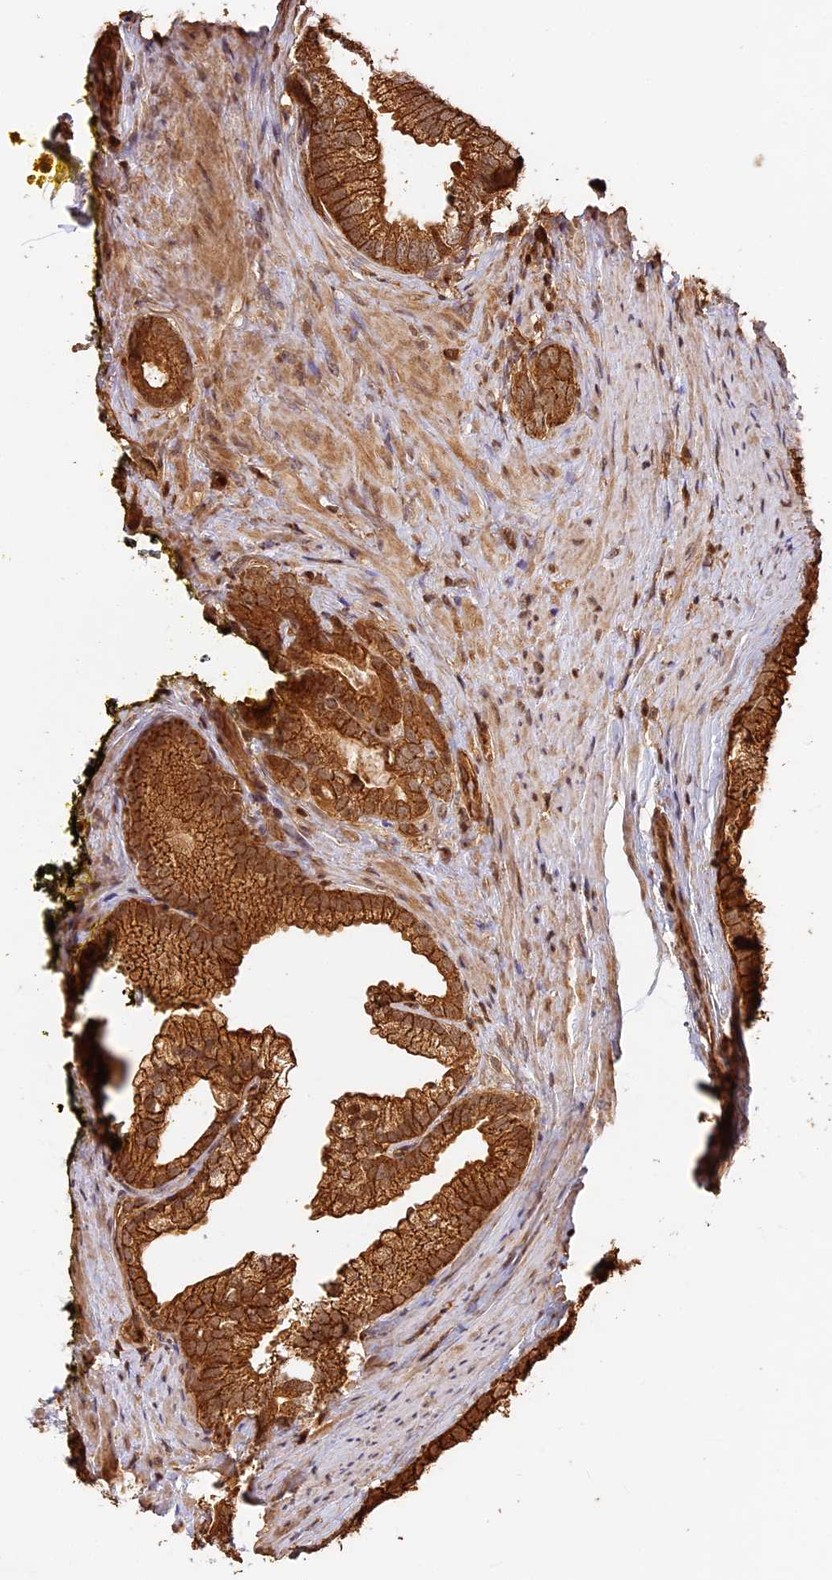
{"staining": {"intensity": "strong", "quantity": ">75%", "location": "cytoplasmic/membranous"}, "tissue": "prostate cancer", "cell_type": "Tumor cells", "image_type": "cancer", "snomed": [{"axis": "morphology", "description": "Adenocarcinoma, Low grade"}, {"axis": "topography", "description": "Prostate"}], "caption": "Immunohistochemistry histopathology image of neoplastic tissue: prostate cancer stained using immunohistochemistry shows high levels of strong protein expression localized specifically in the cytoplasmic/membranous of tumor cells, appearing as a cytoplasmic/membranous brown color.", "gene": "PPP1R37", "patient": {"sex": "male", "age": 71}}